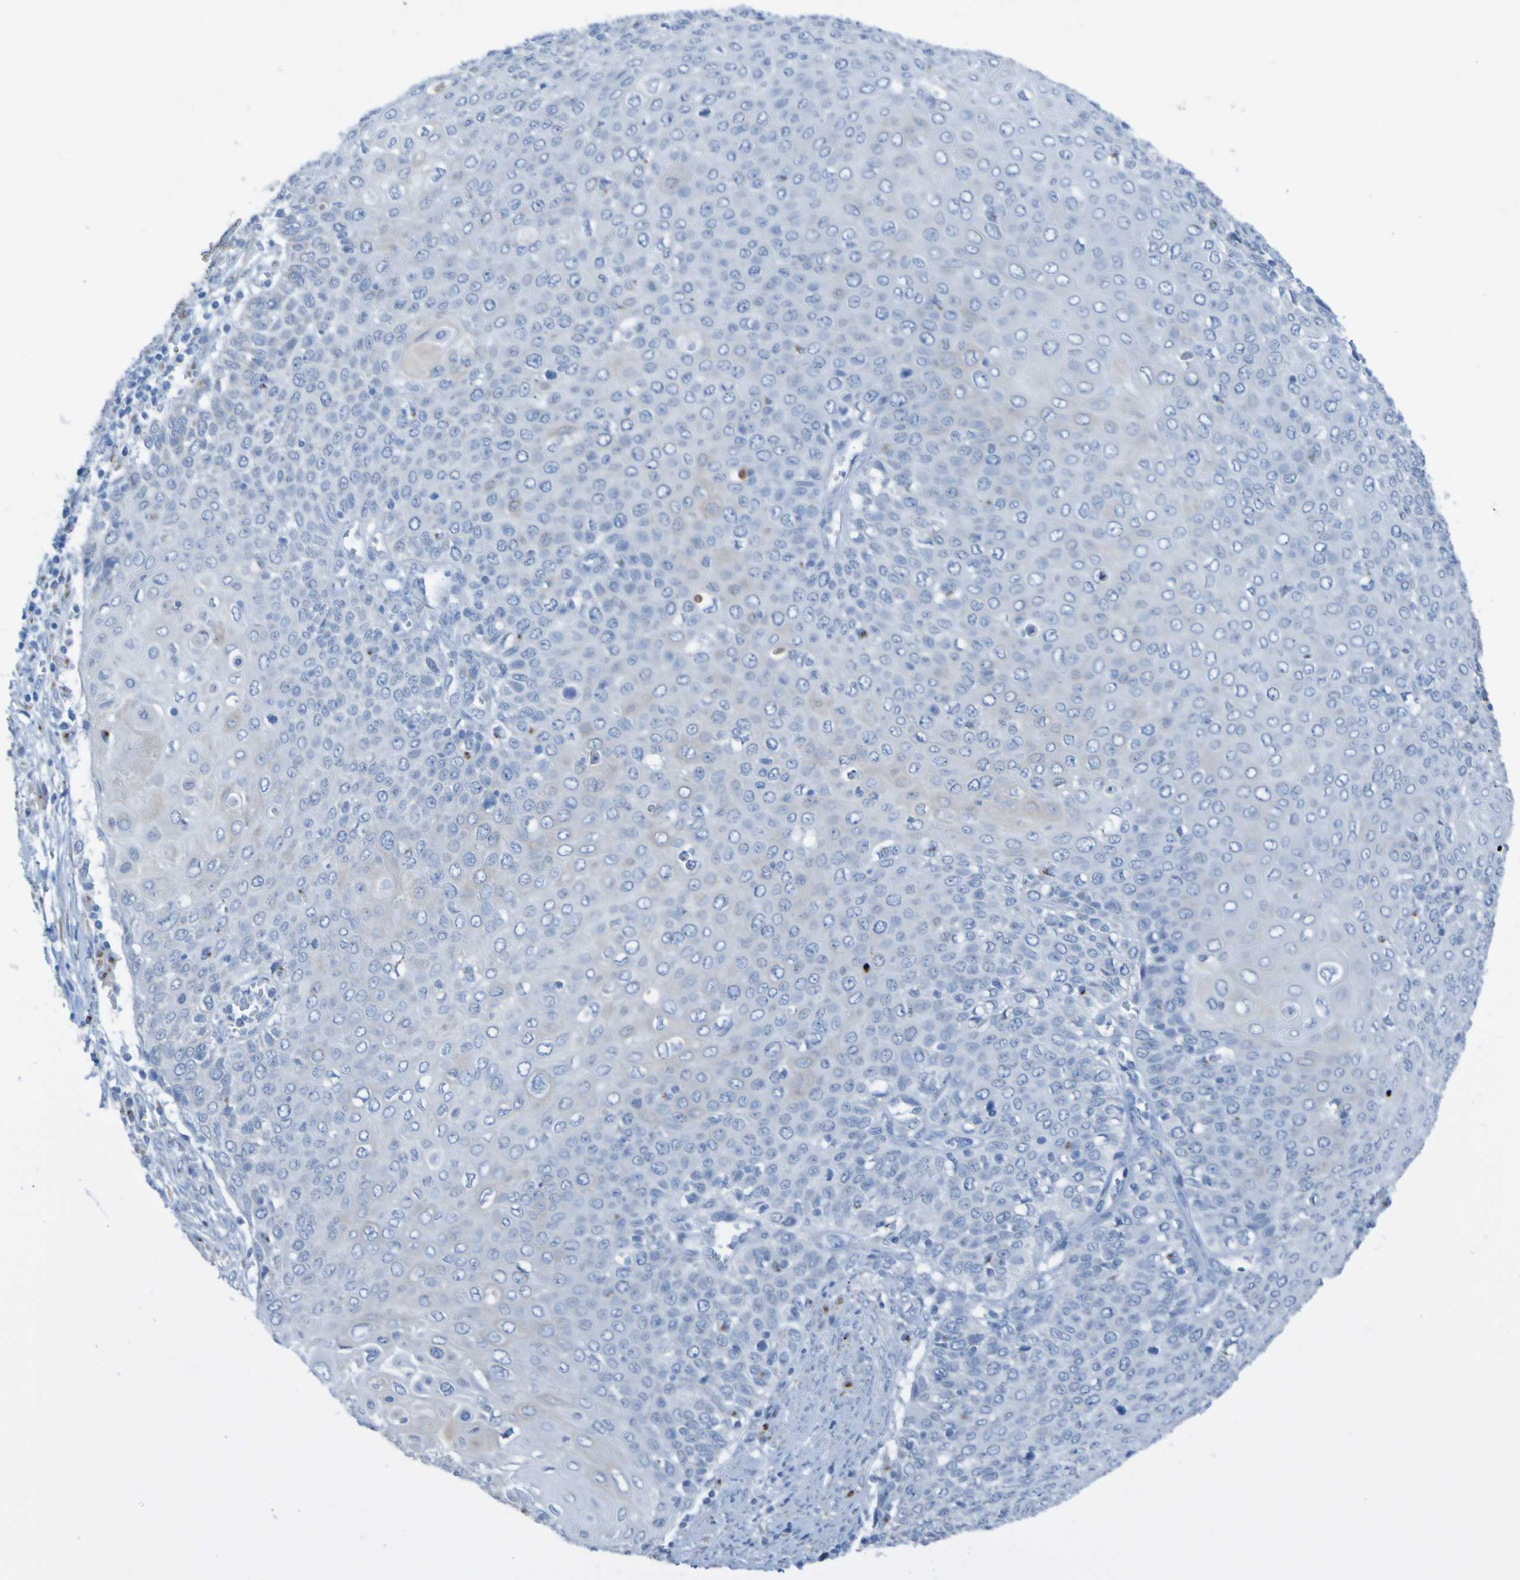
{"staining": {"intensity": "negative", "quantity": "none", "location": "none"}, "tissue": "cervical cancer", "cell_type": "Tumor cells", "image_type": "cancer", "snomed": [{"axis": "morphology", "description": "Squamous cell carcinoma, NOS"}, {"axis": "topography", "description": "Cervix"}], "caption": "A high-resolution image shows IHC staining of cervical squamous cell carcinoma, which shows no significant positivity in tumor cells.", "gene": "ACMSD", "patient": {"sex": "female", "age": 39}}